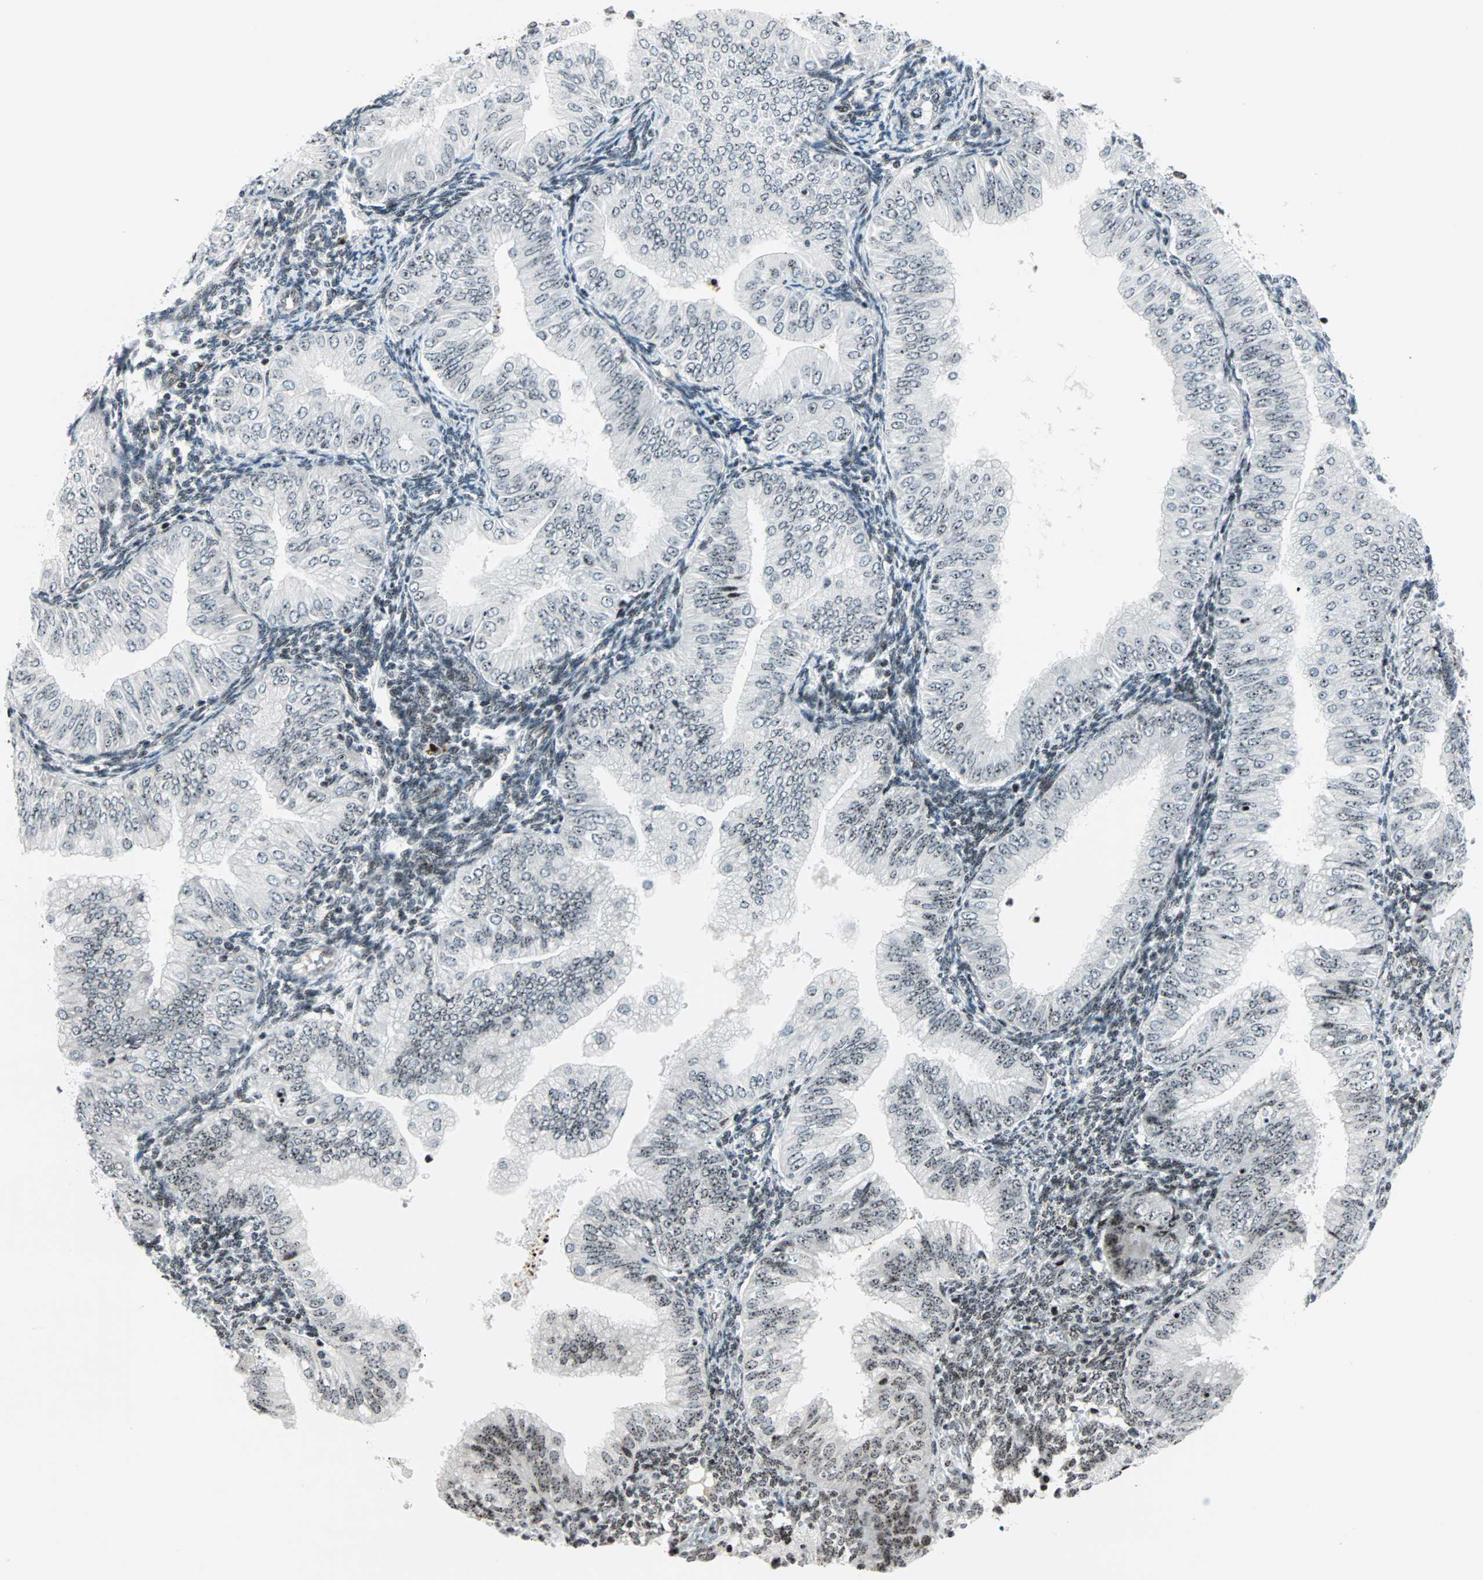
{"staining": {"intensity": "weak", "quantity": ">75%", "location": "nuclear"}, "tissue": "endometrial cancer", "cell_type": "Tumor cells", "image_type": "cancer", "snomed": [{"axis": "morphology", "description": "Normal tissue, NOS"}, {"axis": "morphology", "description": "Adenocarcinoma, NOS"}, {"axis": "topography", "description": "Endometrium"}], "caption": "The immunohistochemical stain highlights weak nuclear positivity in tumor cells of endometrial adenocarcinoma tissue.", "gene": "CENPA", "patient": {"sex": "female", "age": 53}}